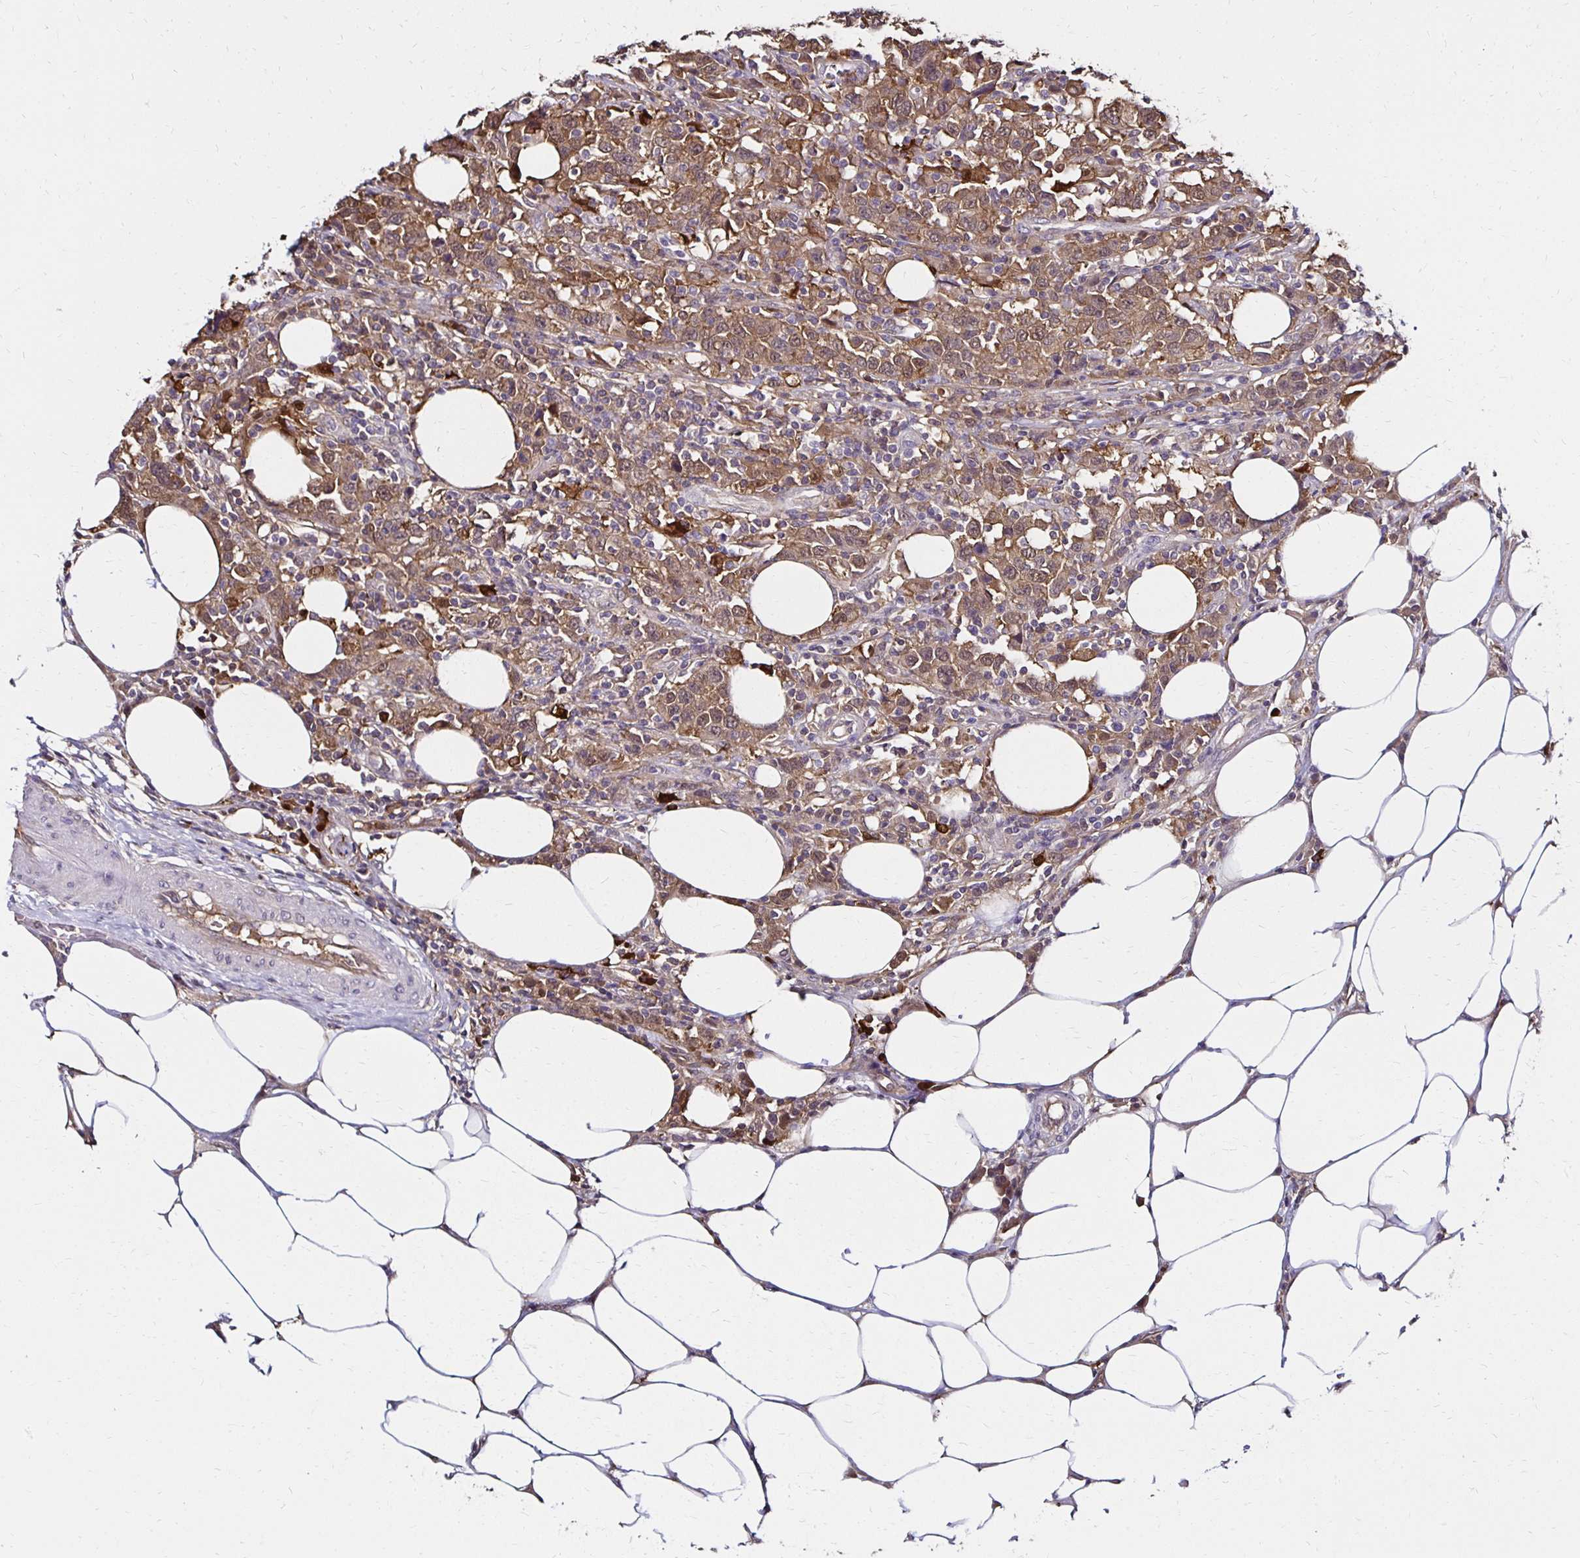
{"staining": {"intensity": "weak", "quantity": ">75%", "location": "cytoplasmic/membranous,nuclear"}, "tissue": "urothelial cancer", "cell_type": "Tumor cells", "image_type": "cancer", "snomed": [{"axis": "morphology", "description": "Urothelial carcinoma, High grade"}, {"axis": "topography", "description": "Urinary bladder"}], "caption": "Immunohistochemistry (IHC) photomicrograph of urothelial carcinoma (high-grade) stained for a protein (brown), which displays low levels of weak cytoplasmic/membranous and nuclear expression in about >75% of tumor cells.", "gene": "TXN", "patient": {"sex": "male", "age": 61}}